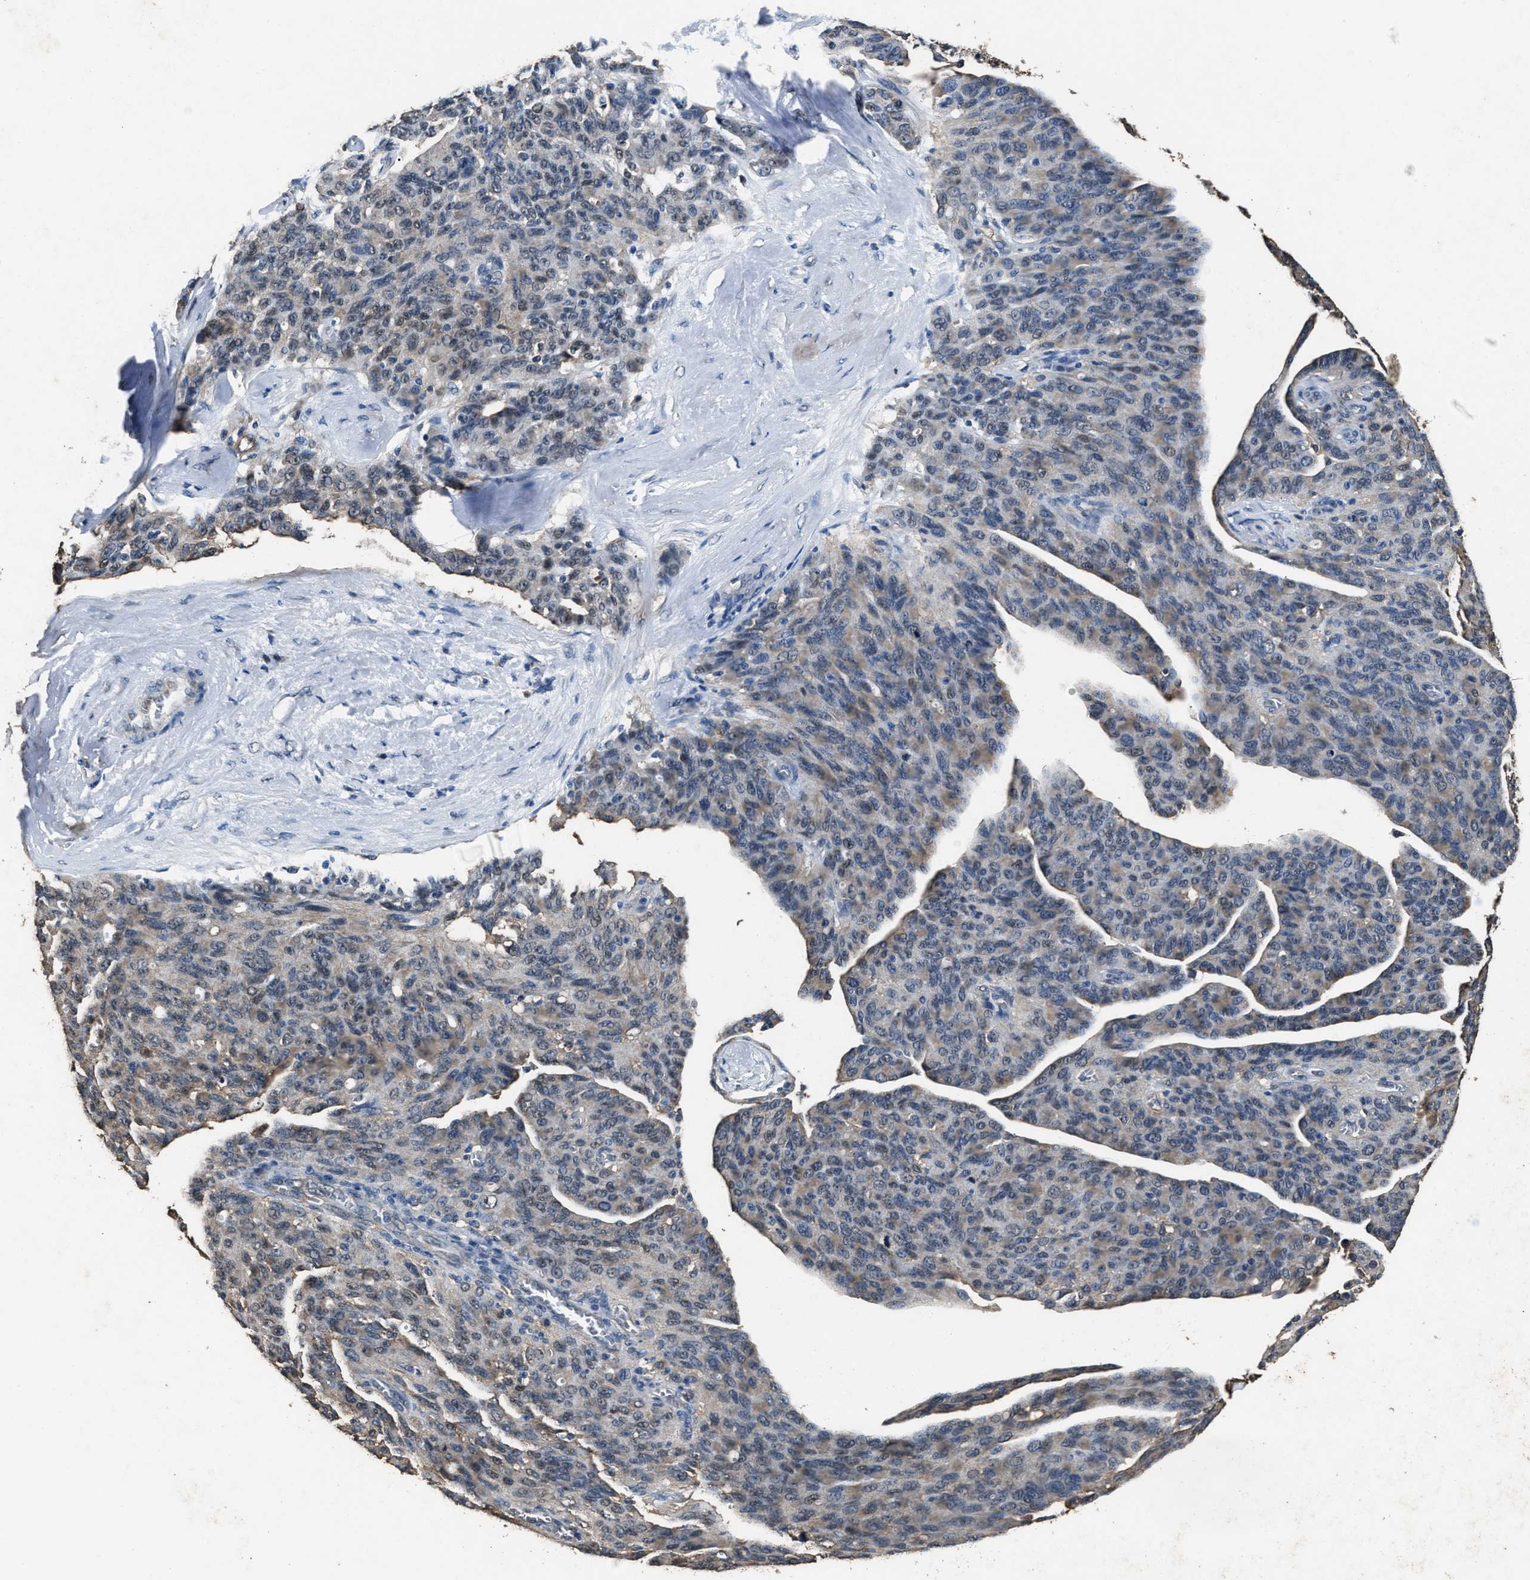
{"staining": {"intensity": "weak", "quantity": ">75%", "location": "cytoplasmic/membranous,nuclear"}, "tissue": "ovarian cancer", "cell_type": "Tumor cells", "image_type": "cancer", "snomed": [{"axis": "morphology", "description": "Carcinoma, endometroid"}, {"axis": "topography", "description": "Ovary"}], "caption": "Protein staining of endometroid carcinoma (ovarian) tissue demonstrates weak cytoplasmic/membranous and nuclear staining in approximately >75% of tumor cells.", "gene": "YWHAE", "patient": {"sex": "female", "age": 60}}